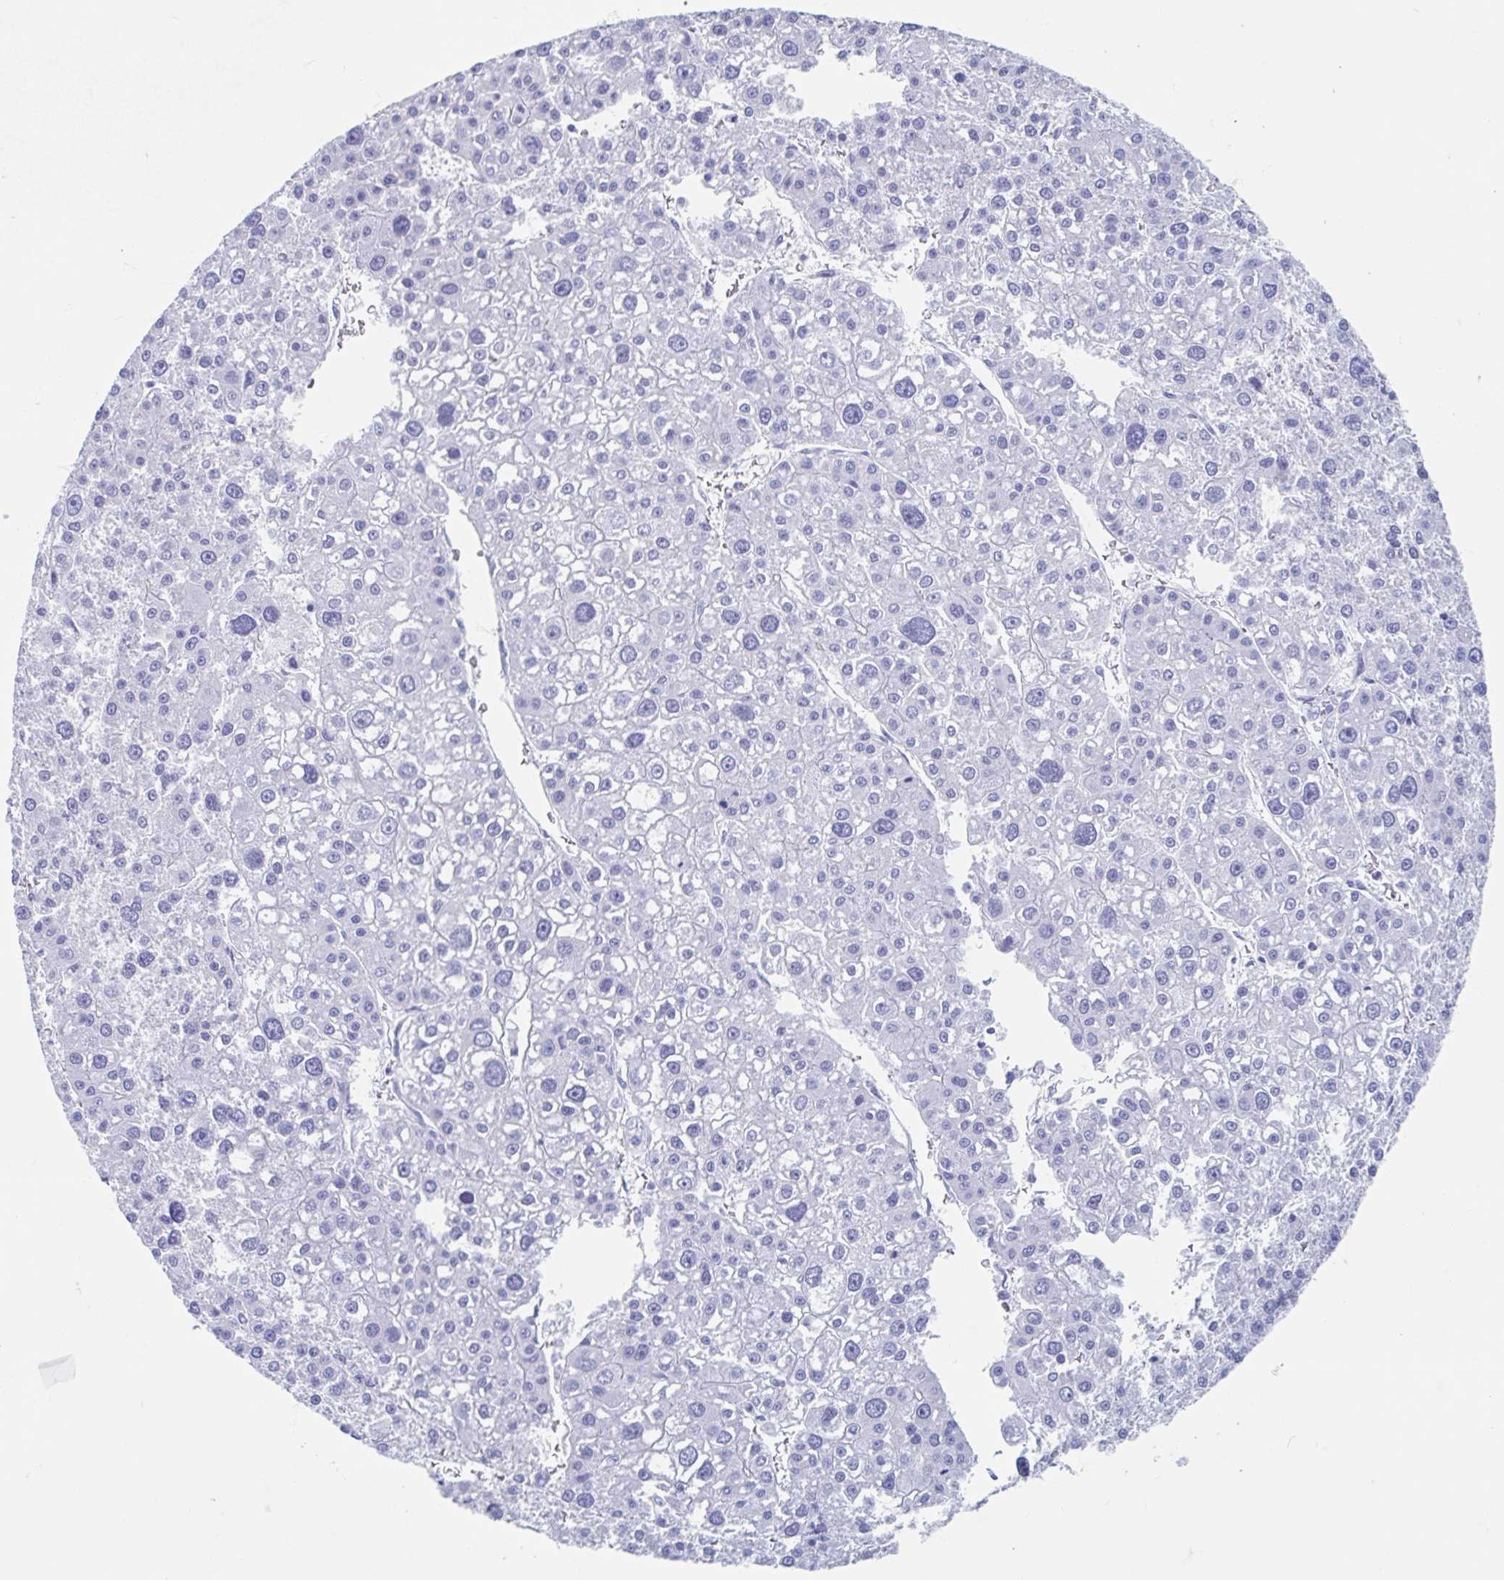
{"staining": {"intensity": "negative", "quantity": "none", "location": "none"}, "tissue": "liver cancer", "cell_type": "Tumor cells", "image_type": "cancer", "snomed": [{"axis": "morphology", "description": "Carcinoma, Hepatocellular, NOS"}, {"axis": "topography", "description": "Liver"}], "caption": "High magnification brightfield microscopy of liver hepatocellular carcinoma stained with DAB (brown) and counterstained with hematoxylin (blue): tumor cells show no significant staining.", "gene": "HDGFL1", "patient": {"sex": "male", "age": 73}}